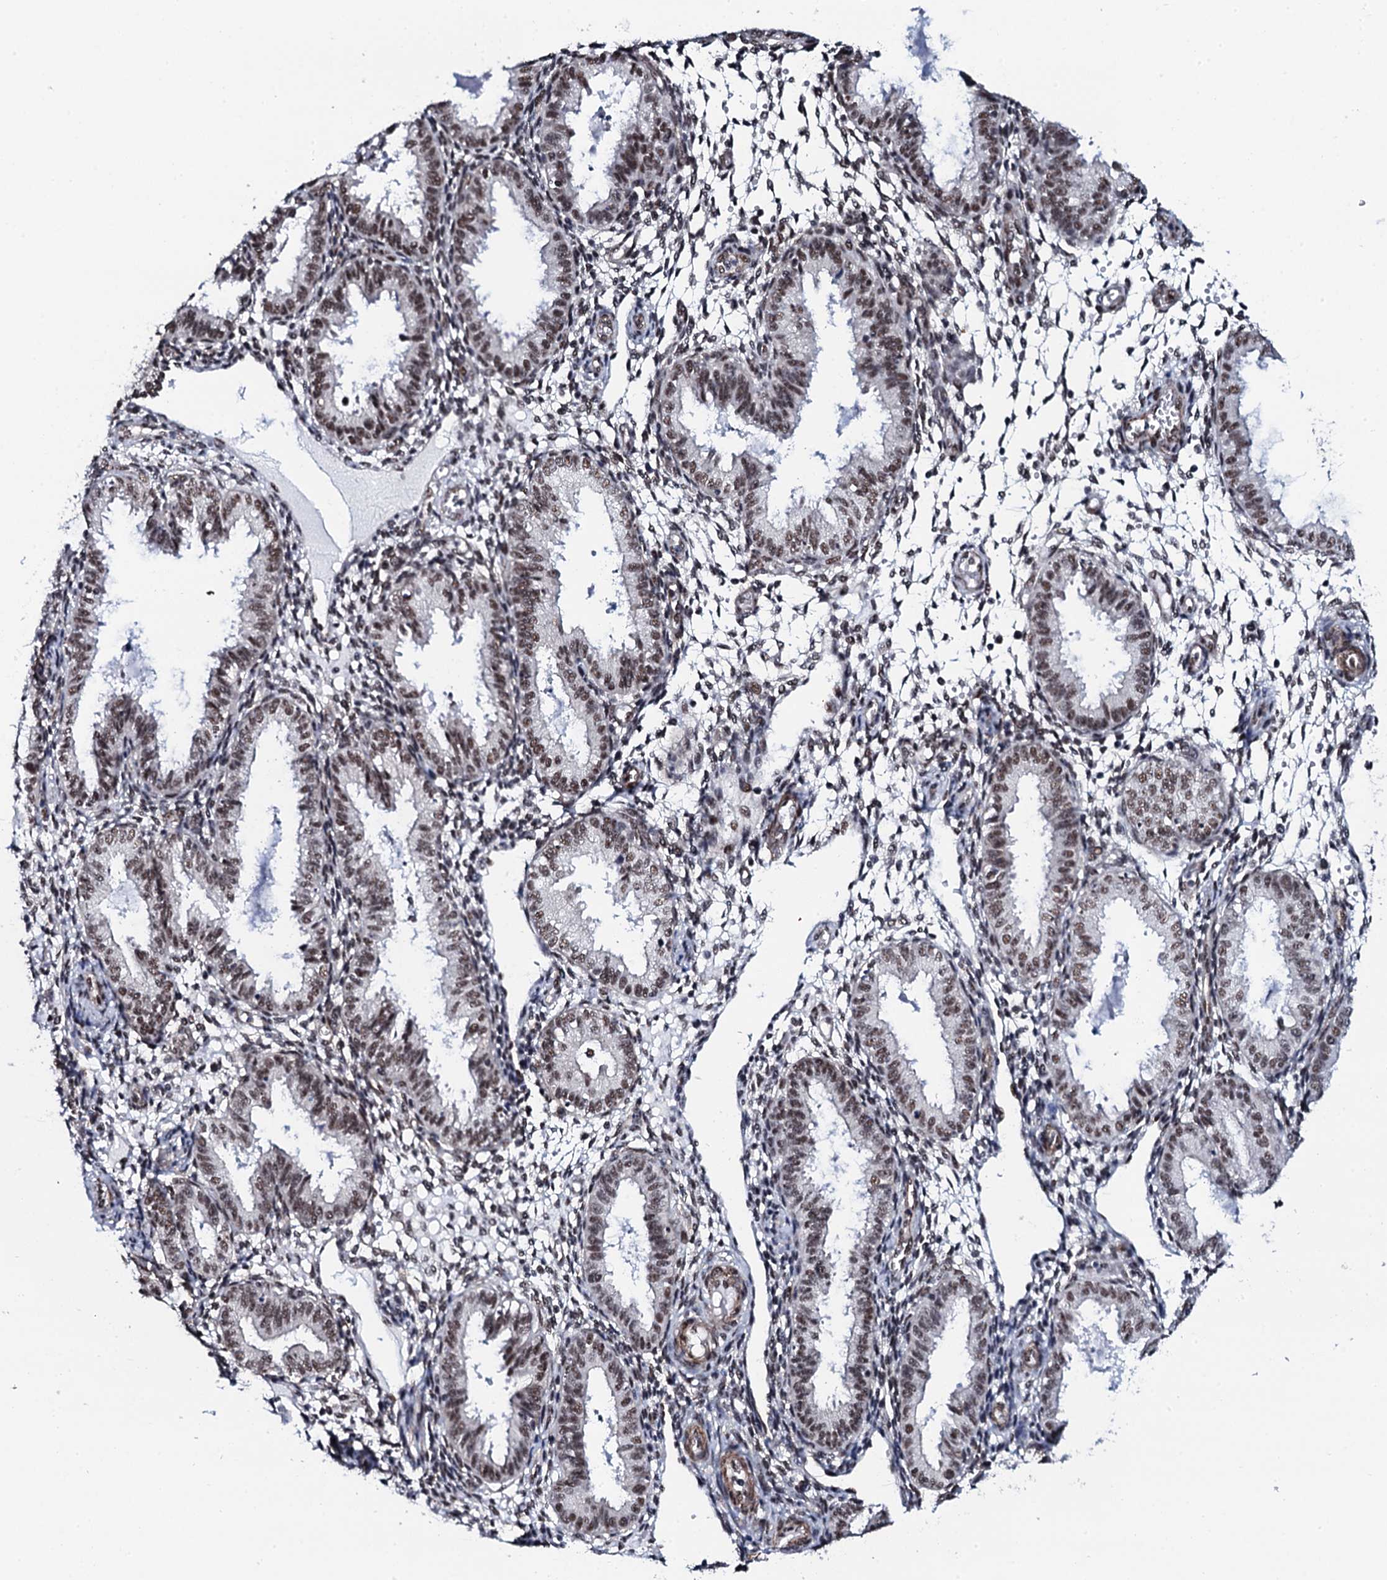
{"staining": {"intensity": "negative", "quantity": "none", "location": "none"}, "tissue": "endometrium", "cell_type": "Cells in endometrial stroma", "image_type": "normal", "snomed": [{"axis": "morphology", "description": "Normal tissue, NOS"}, {"axis": "topography", "description": "Endometrium"}], "caption": "A photomicrograph of human endometrium is negative for staining in cells in endometrial stroma. (DAB immunohistochemistry with hematoxylin counter stain).", "gene": "CWC15", "patient": {"sex": "female", "age": 33}}